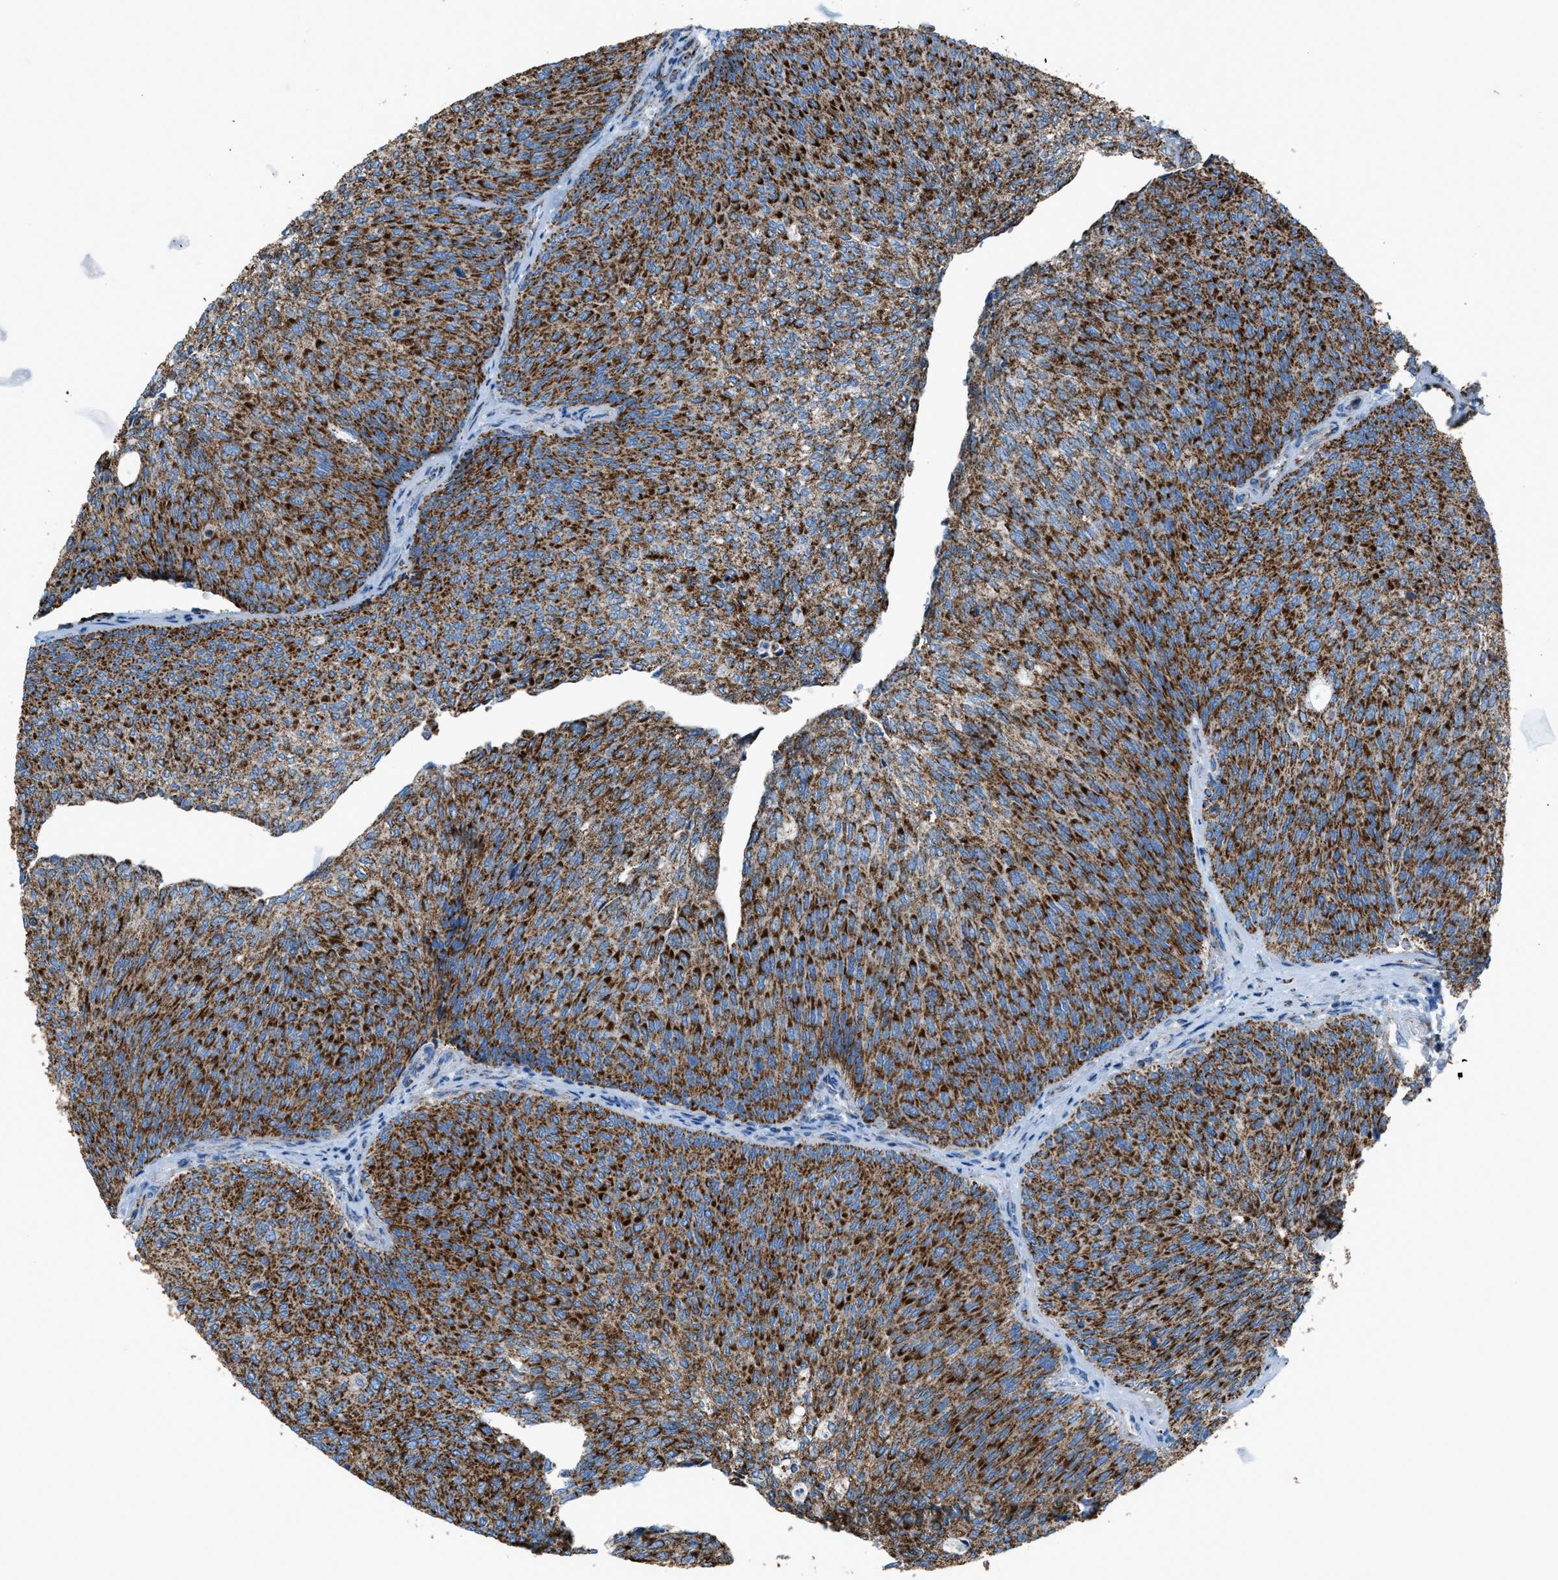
{"staining": {"intensity": "strong", "quantity": ">75%", "location": "cytoplasmic/membranous"}, "tissue": "urothelial cancer", "cell_type": "Tumor cells", "image_type": "cancer", "snomed": [{"axis": "morphology", "description": "Urothelial carcinoma, Low grade"}, {"axis": "topography", "description": "Urinary bladder"}], "caption": "Human low-grade urothelial carcinoma stained with a brown dye displays strong cytoplasmic/membranous positive expression in about >75% of tumor cells.", "gene": "MDH2", "patient": {"sex": "female", "age": 79}}